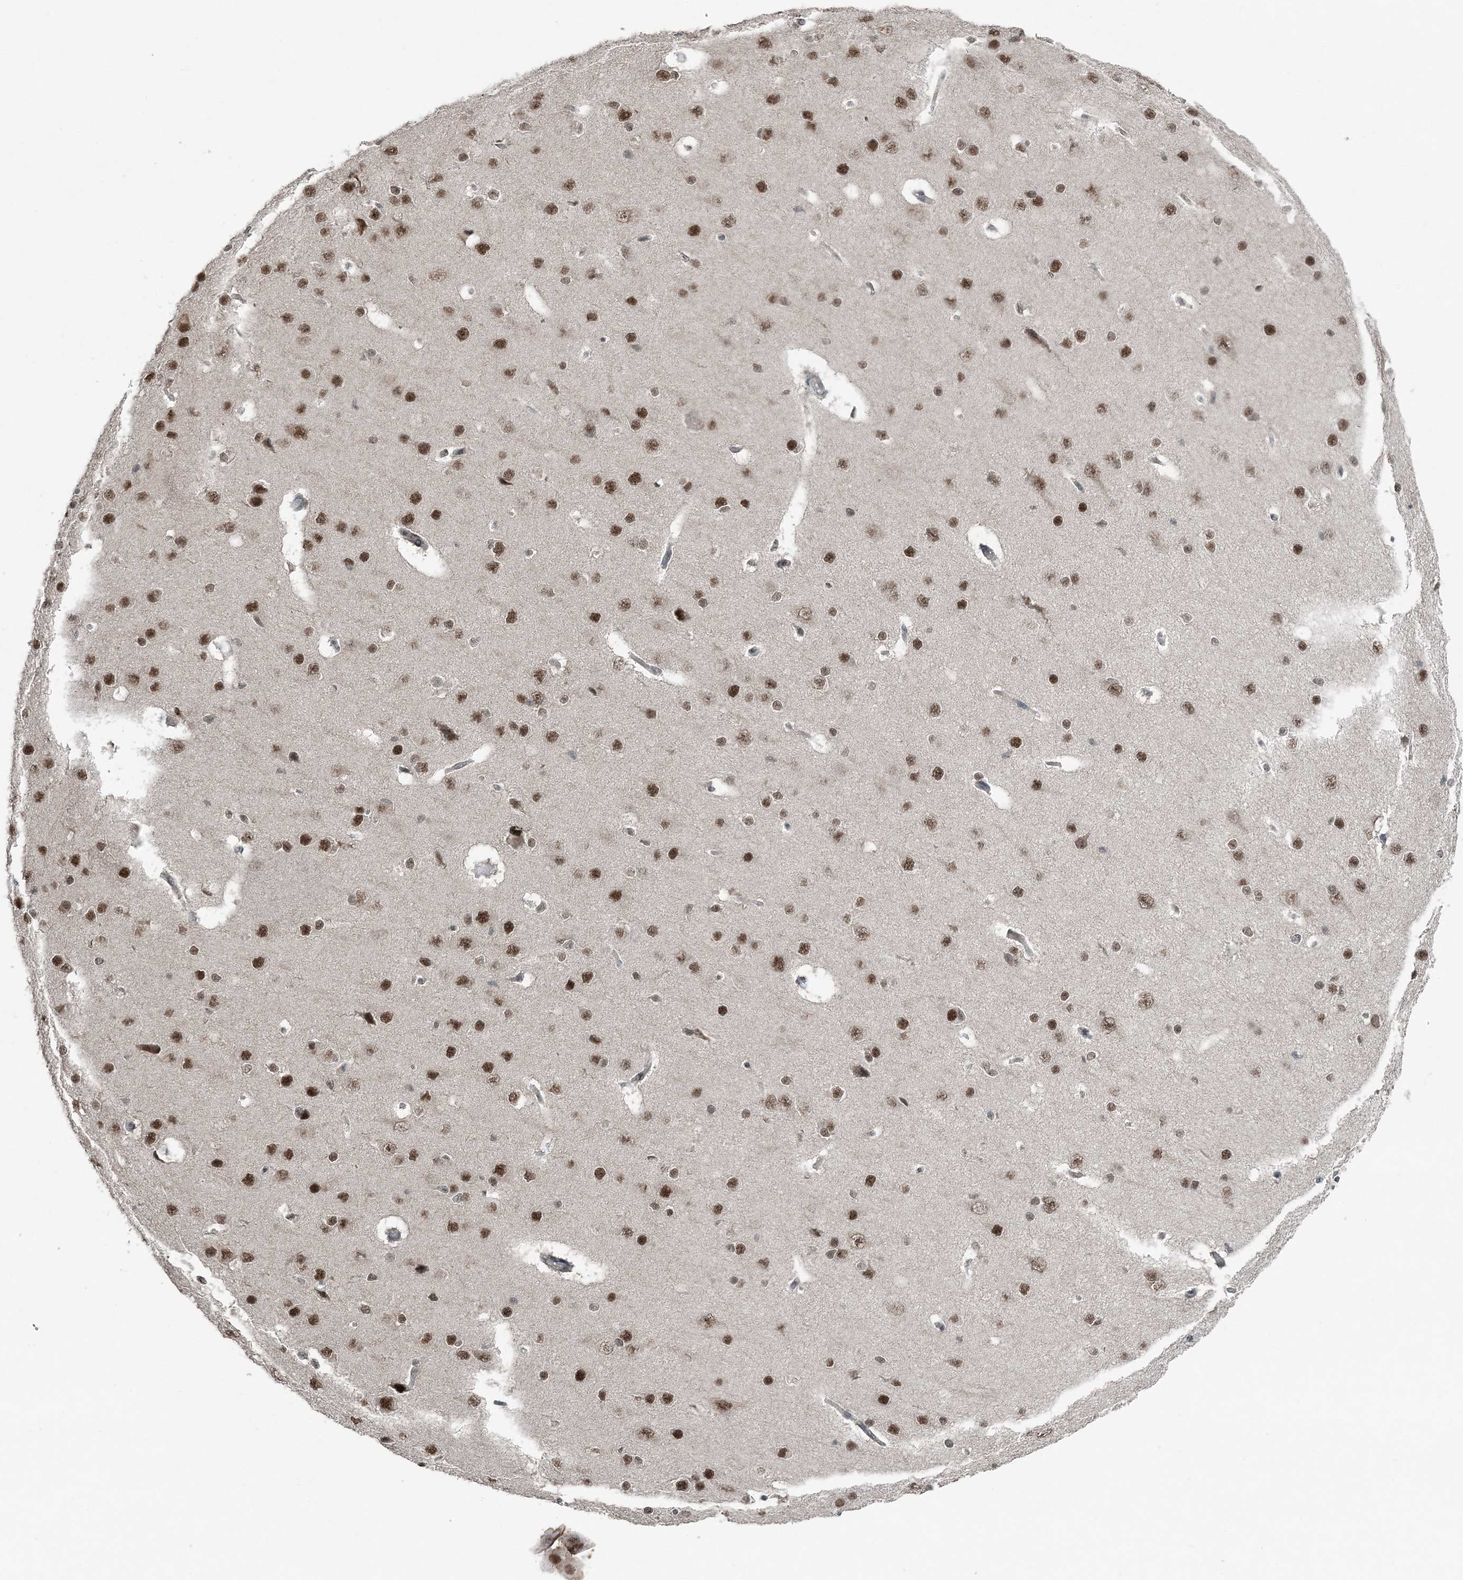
{"staining": {"intensity": "negative", "quantity": "none", "location": "none"}, "tissue": "cerebral cortex", "cell_type": "Endothelial cells", "image_type": "normal", "snomed": [{"axis": "morphology", "description": "Normal tissue, NOS"}, {"axis": "morphology", "description": "Developmental malformation"}, {"axis": "topography", "description": "Cerebral cortex"}], "caption": "A high-resolution image shows immunohistochemistry (IHC) staining of normal cerebral cortex, which demonstrates no significant positivity in endothelial cells. The staining was performed using DAB to visualize the protein expression in brown, while the nuclei were stained in blue with hematoxylin (Magnification: 20x).", "gene": "YTHDC1", "patient": {"sex": "female", "age": 30}}